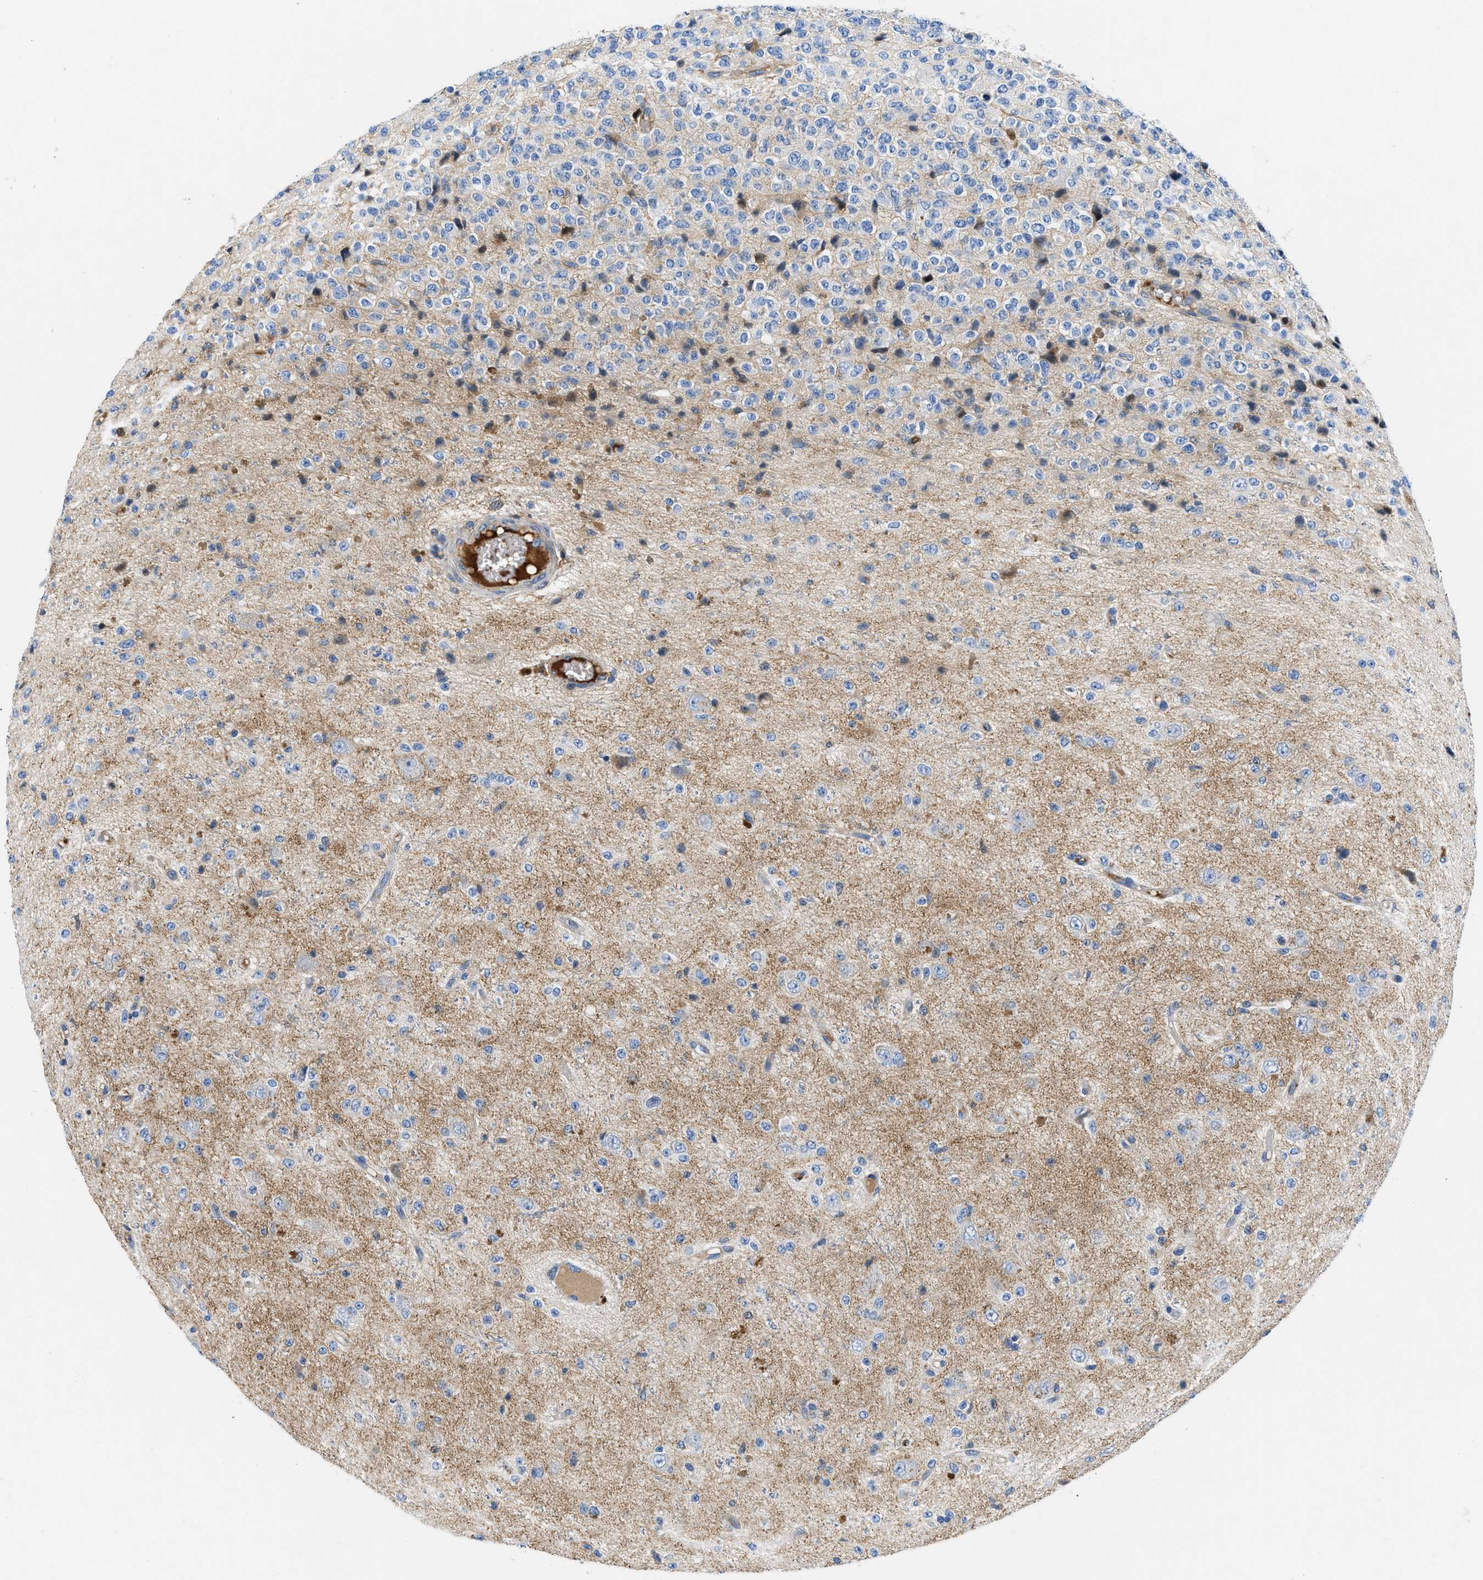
{"staining": {"intensity": "negative", "quantity": "none", "location": "none"}, "tissue": "glioma", "cell_type": "Tumor cells", "image_type": "cancer", "snomed": [{"axis": "morphology", "description": "Glioma, malignant, High grade"}, {"axis": "topography", "description": "pancreas cauda"}], "caption": "The immunohistochemistry image has no significant expression in tumor cells of malignant glioma (high-grade) tissue.", "gene": "ATP6V0D1", "patient": {"sex": "male", "age": 60}}